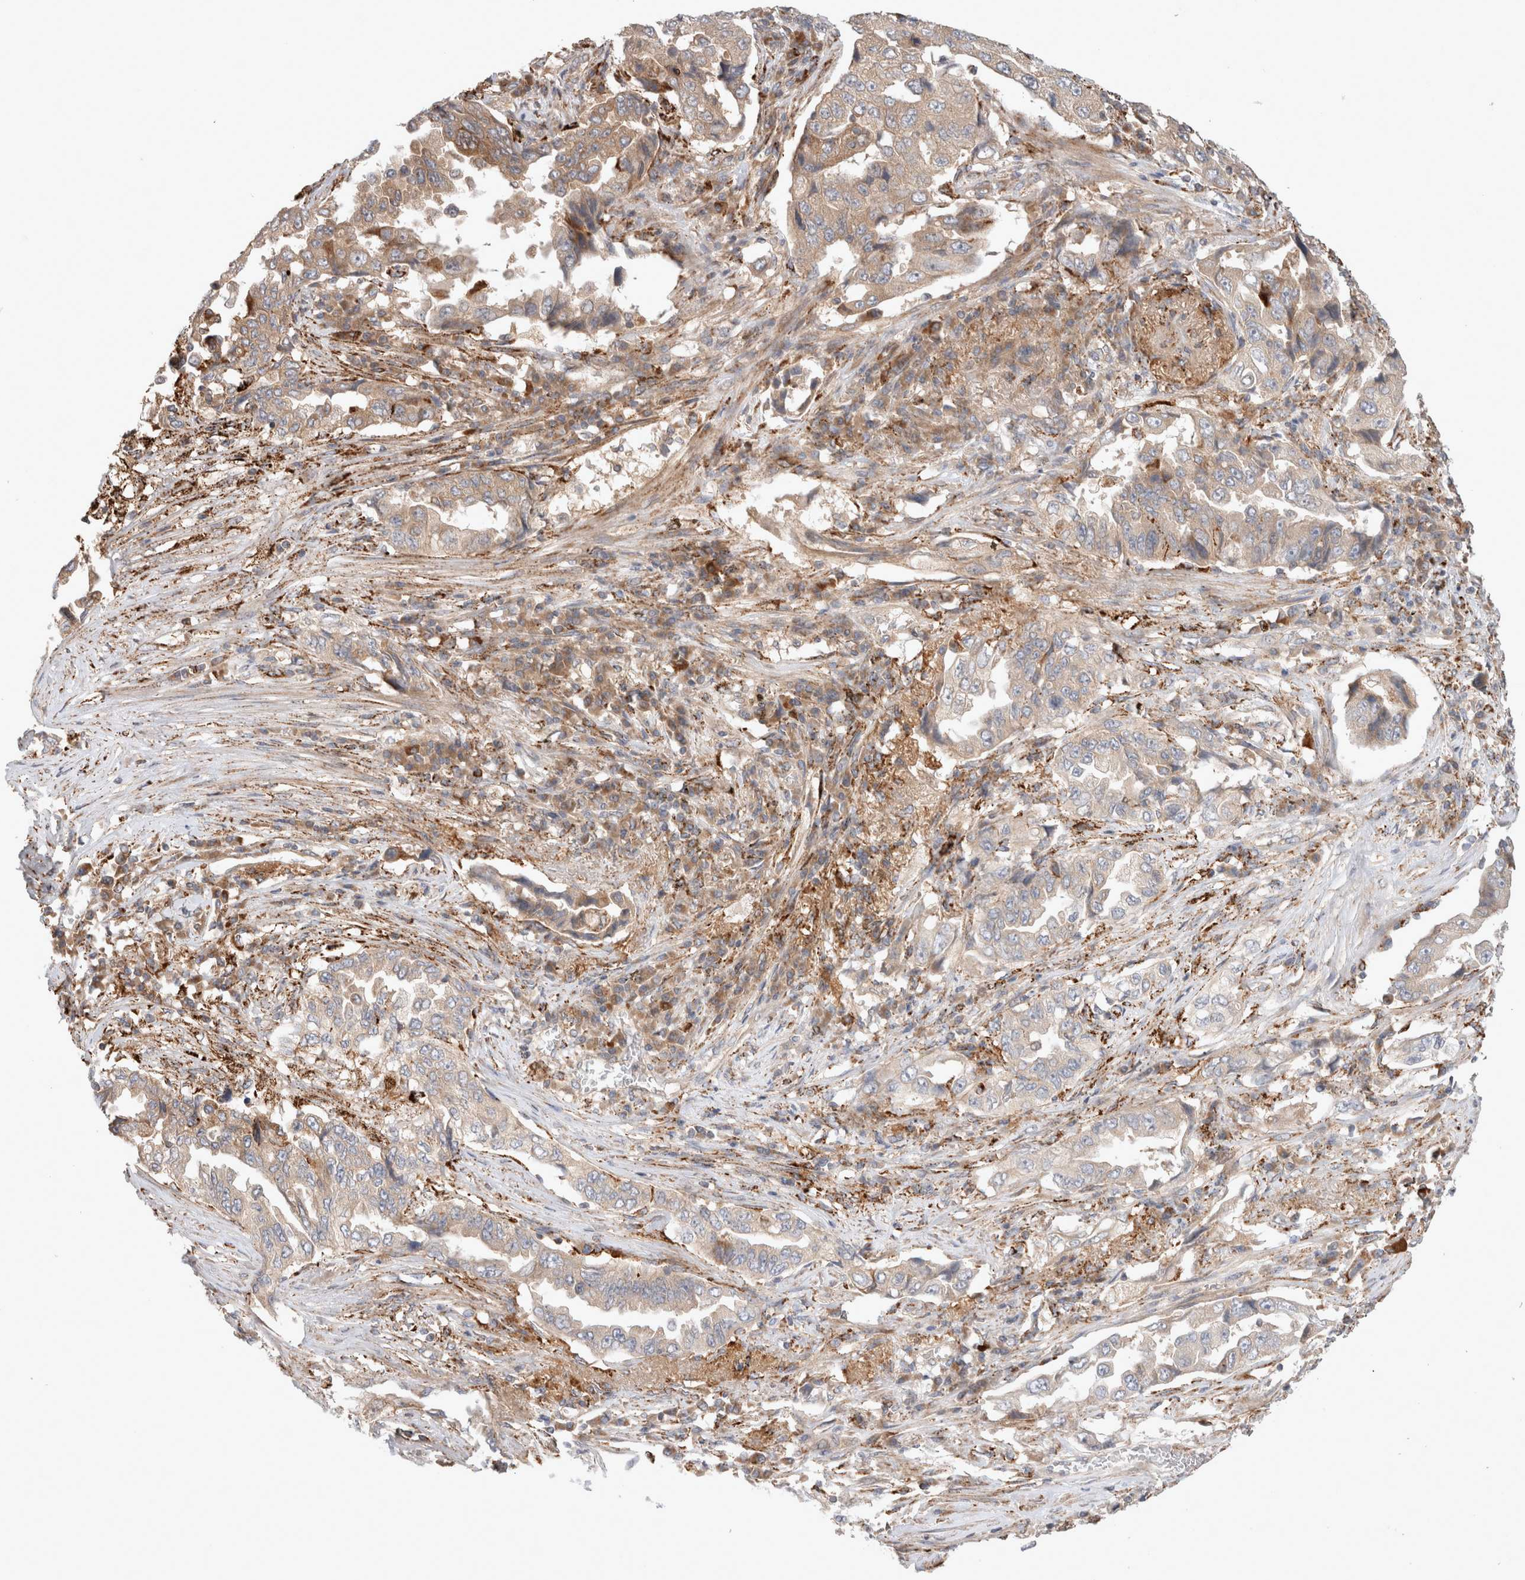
{"staining": {"intensity": "moderate", "quantity": "<25%", "location": "cytoplasmic/membranous"}, "tissue": "lung cancer", "cell_type": "Tumor cells", "image_type": "cancer", "snomed": [{"axis": "morphology", "description": "Adenocarcinoma, NOS"}, {"axis": "topography", "description": "Lung"}], "caption": "Lung adenocarcinoma stained with a protein marker displays moderate staining in tumor cells.", "gene": "HROB", "patient": {"sex": "female", "age": 51}}